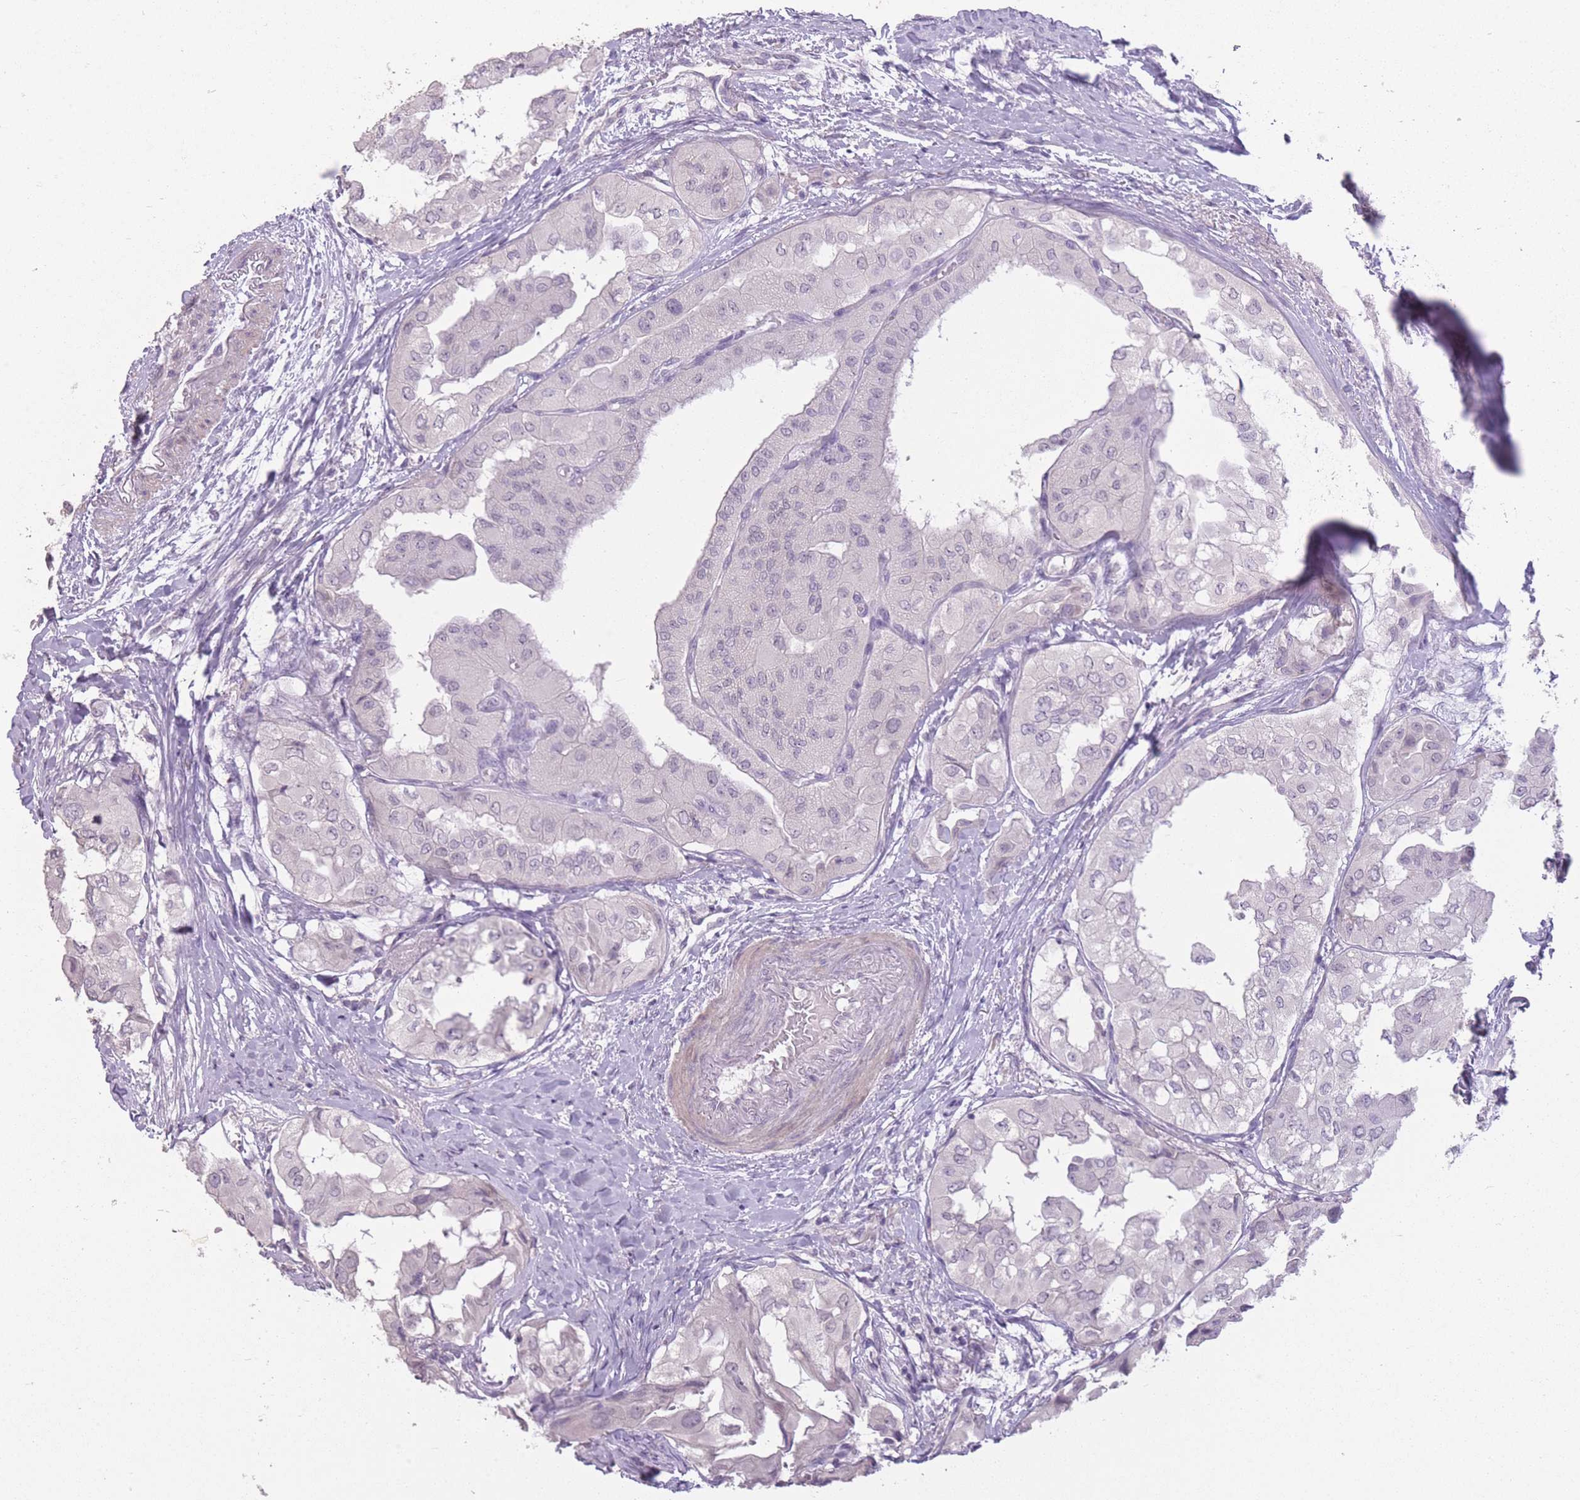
{"staining": {"intensity": "negative", "quantity": "none", "location": "none"}, "tissue": "thyroid cancer", "cell_type": "Tumor cells", "image_type": "cancer", "snomed": [{"axis": "morphology", "description": "Papillary adenocarcinoma, NOS"}, {"axis": "topography", "description": "Thyroid gland"}], "caption": "Immunohistochemistry histopathology image of human thyroid cancer stained for a protein (brown), which demonstrates no staining in tumor cells. (DAB IHC visualized using brightfield microscopy, high magnification).", "gene": "ZBTB24", "patient": {"sex": "female", "age": 59}}